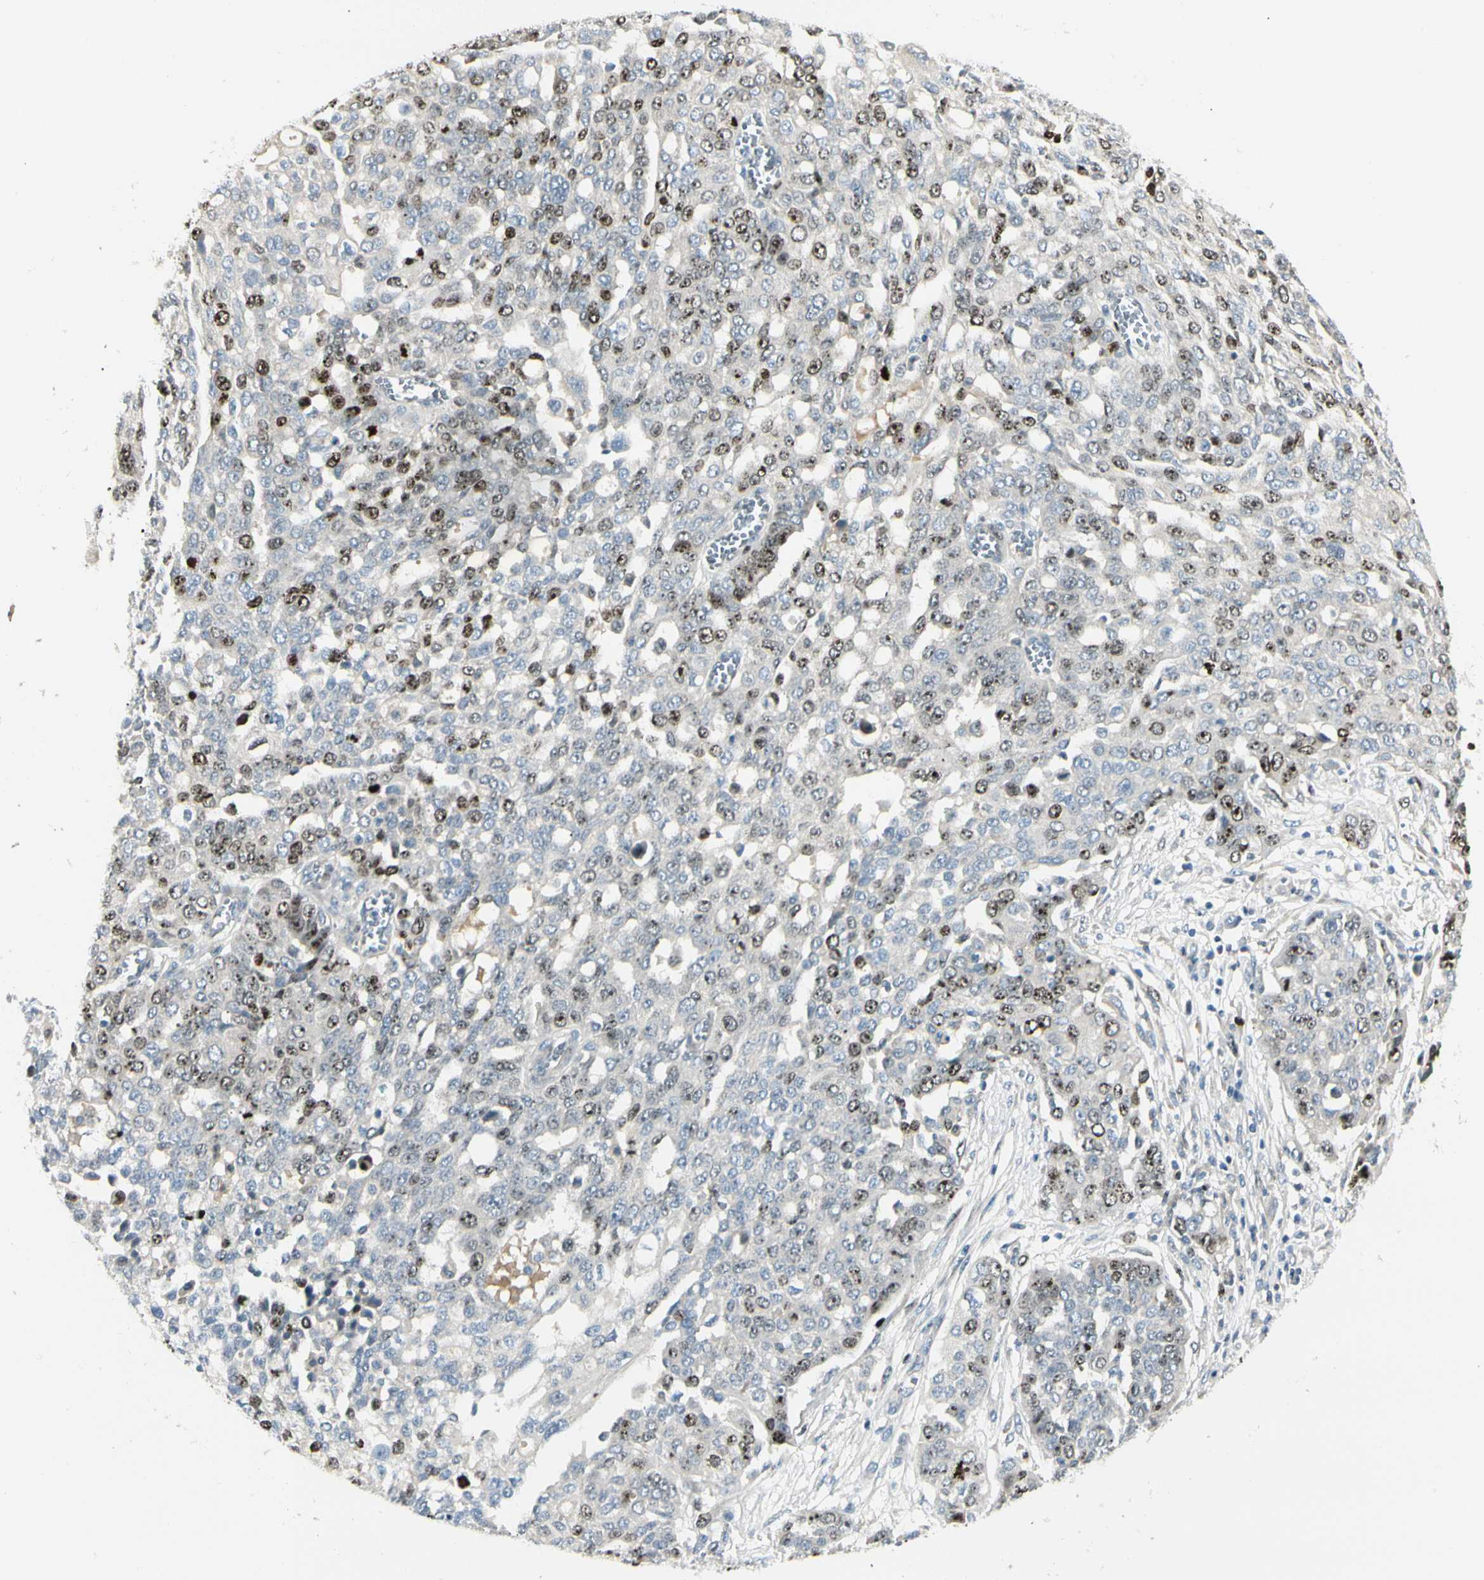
{"staining": {"intensity": "strong", "quantity": "<25%", "location": "nuclear"}, "tissue": "ovarian cancer", "cell_type": "Tumor cells", "image_type": "cancer", "snomed": [{"axis": "morphology", "description": "Cystadenocarcinoma, serous, NOS"}, {"axis": "topography", "description": "Soft tissue"}, {"axis": "topography", "description": "Ovary"}], "caption": "IHC of ovarian serous cystadenocarcinoma exhibits medium levels of strong nuclear positivity in about <25% of tumor cells.", "gene": "PITX1", "patient": {"sex": "female", "age": 57}}